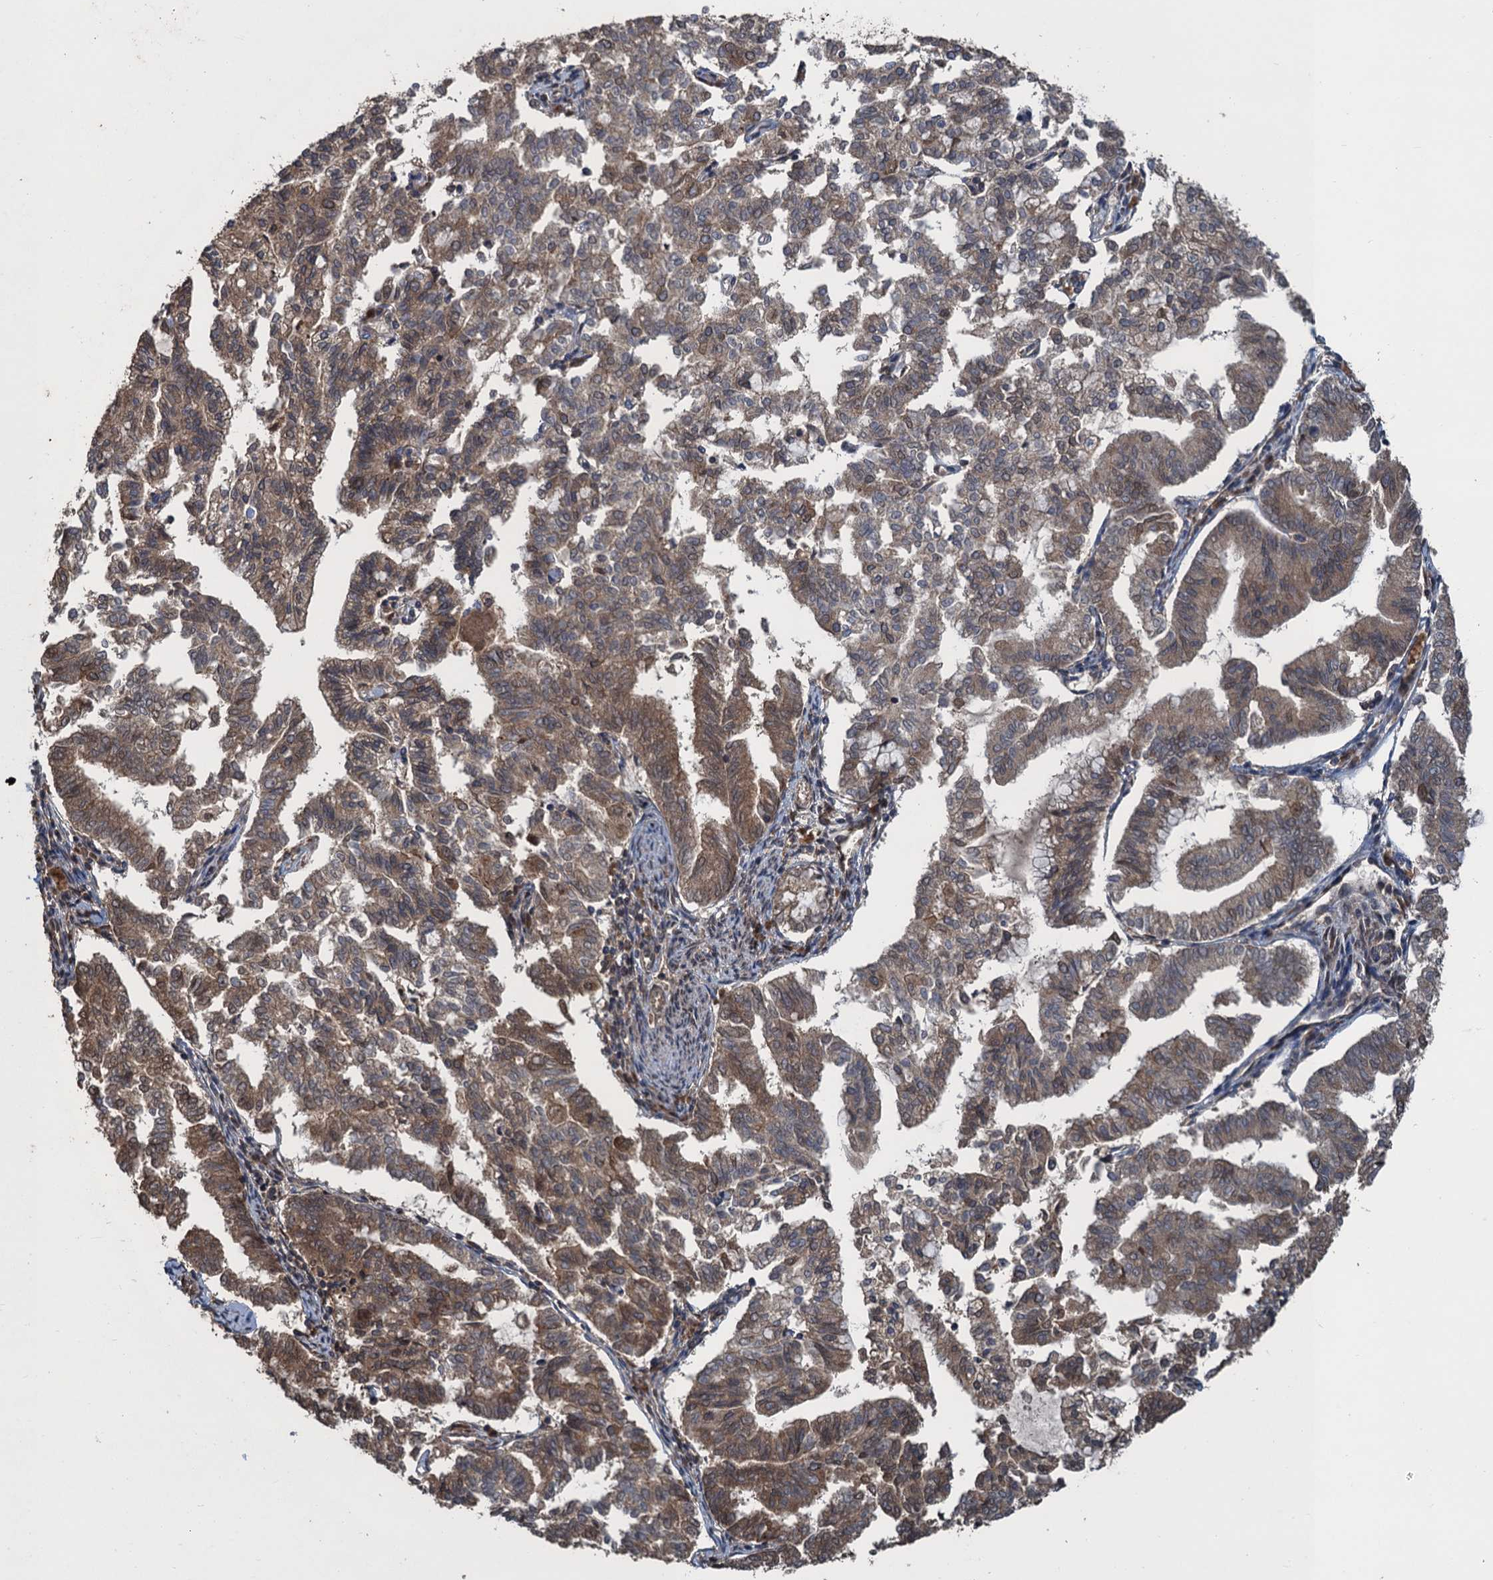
{"staining": {"intensity": "moderate", "quantity": ">75%", "location": "cytoplasmic/membranous,nuclear"}, "tissue": "endometrial cancer", "cell_type": "Tumor cells", "image_type": "cancer", "snomed": [{"axis": "morphology", "description": "Adenocarcinoma, NOS"}, {"axis": "topography", "description": "Endometrium"}], "caption": "A photomicrograph showing moderate cytoplasmic/membranous and nuclear staining in approximately >75% of tumor cells in endometrial cancer (adenocarcinoma), as visualized by brown immunohistochemical staining.", "gene": "GLE1", "patient": {"sex": "female", "age": 79}}